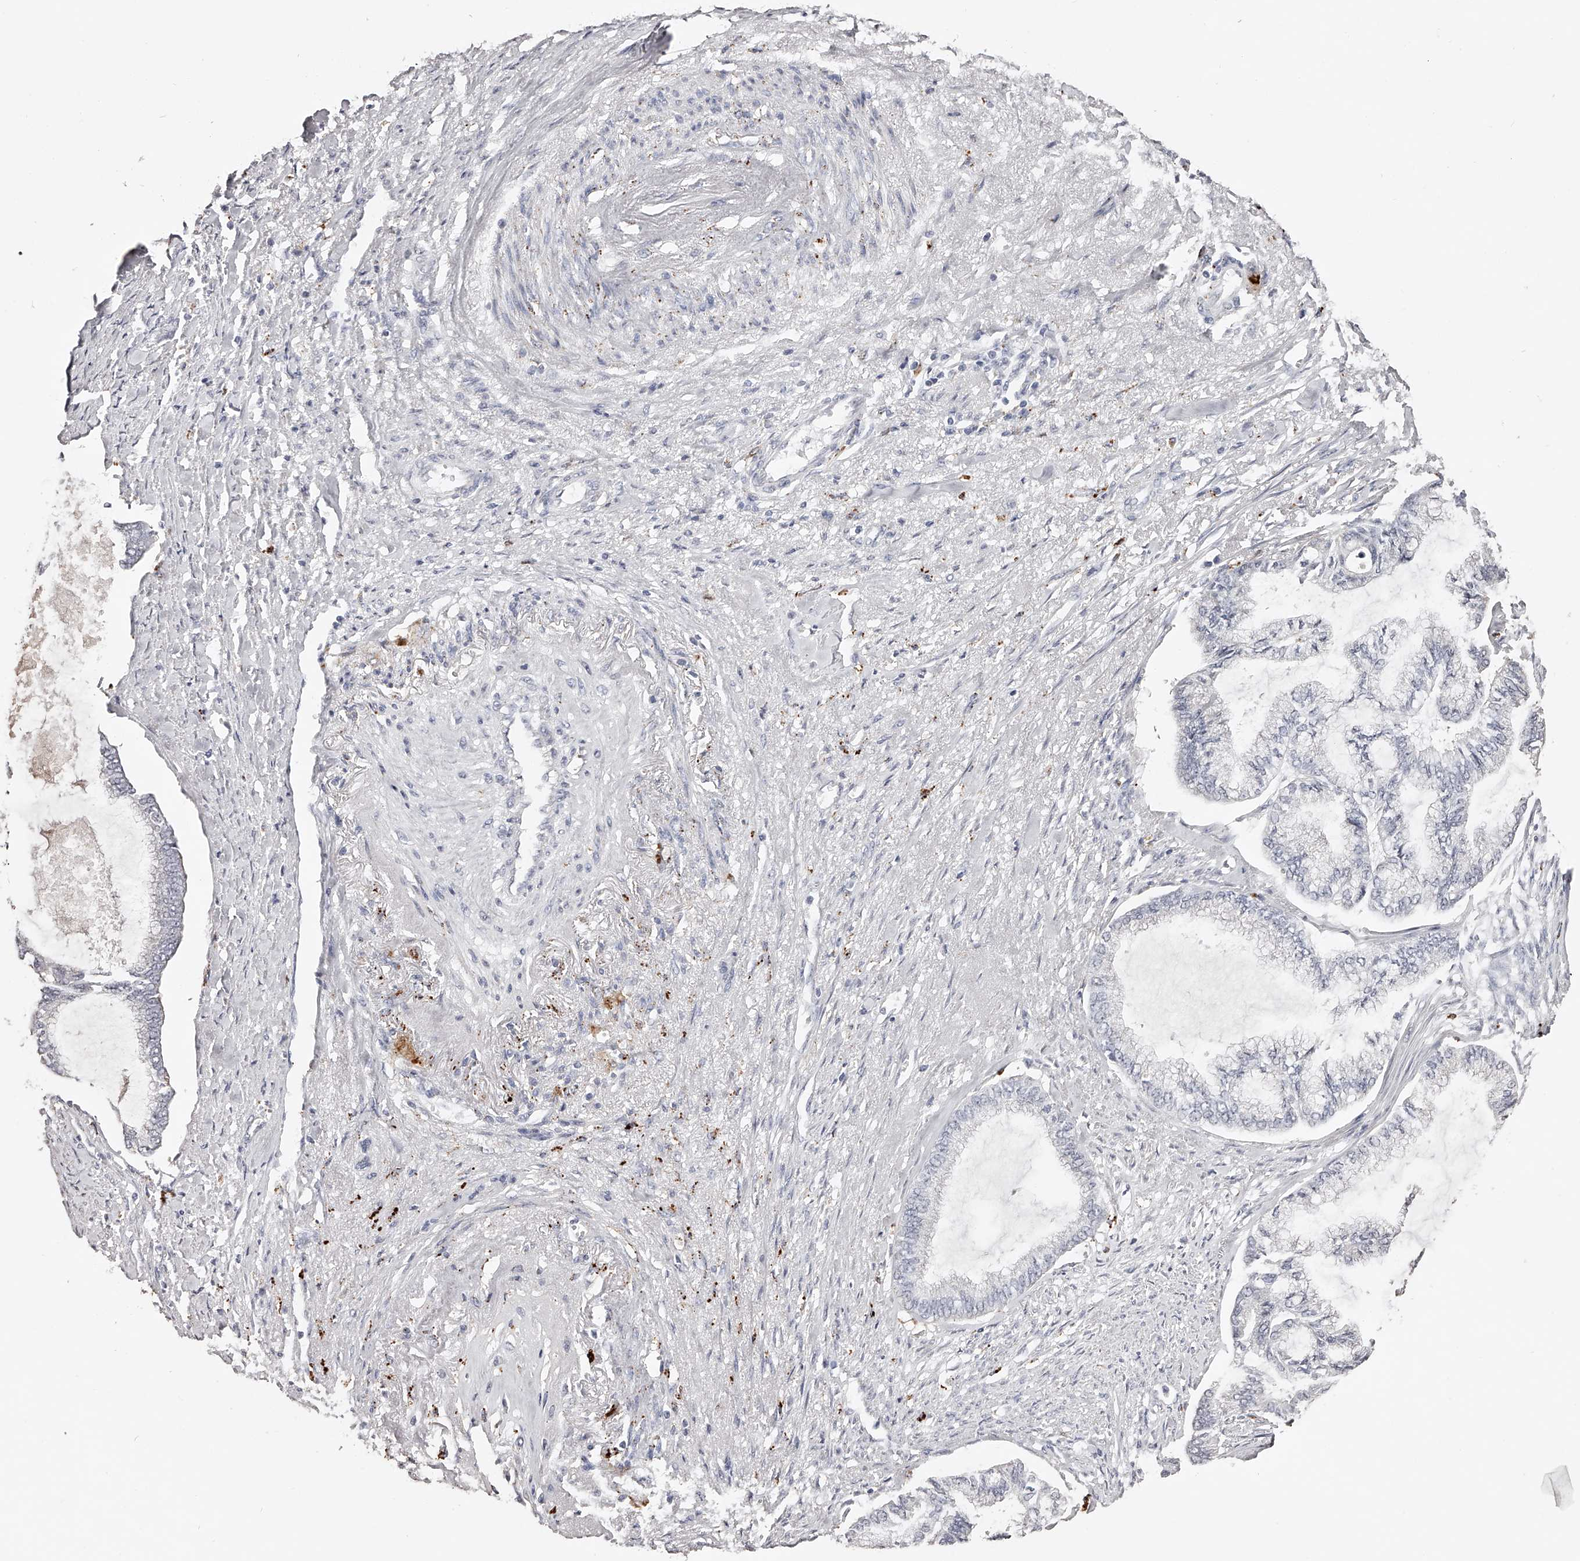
{"staining": {"intensity": "negative", "quantity": "none", "location": "none"}, "tissue": "endometrial cancer", "cell_type": "Tumor cells", "image_type": "cancer", "snomed": [{"axis": "morphology", "description": "Adenocarcinoma, NOS"}, {"axis": "topography", "description": "Endometrium"}], "caption": "The immunohistochemistry (IHC) image has no significant positivity in tumor cells of adenocarcinoma (endometrial) tissue. (Stains: DAB IHC with hematoxylin counter stain, Microscopy: brightfield microscopy at high magnification).", "gene": "SLC35D3", "patient": {"sex": "female", "age": 86}}